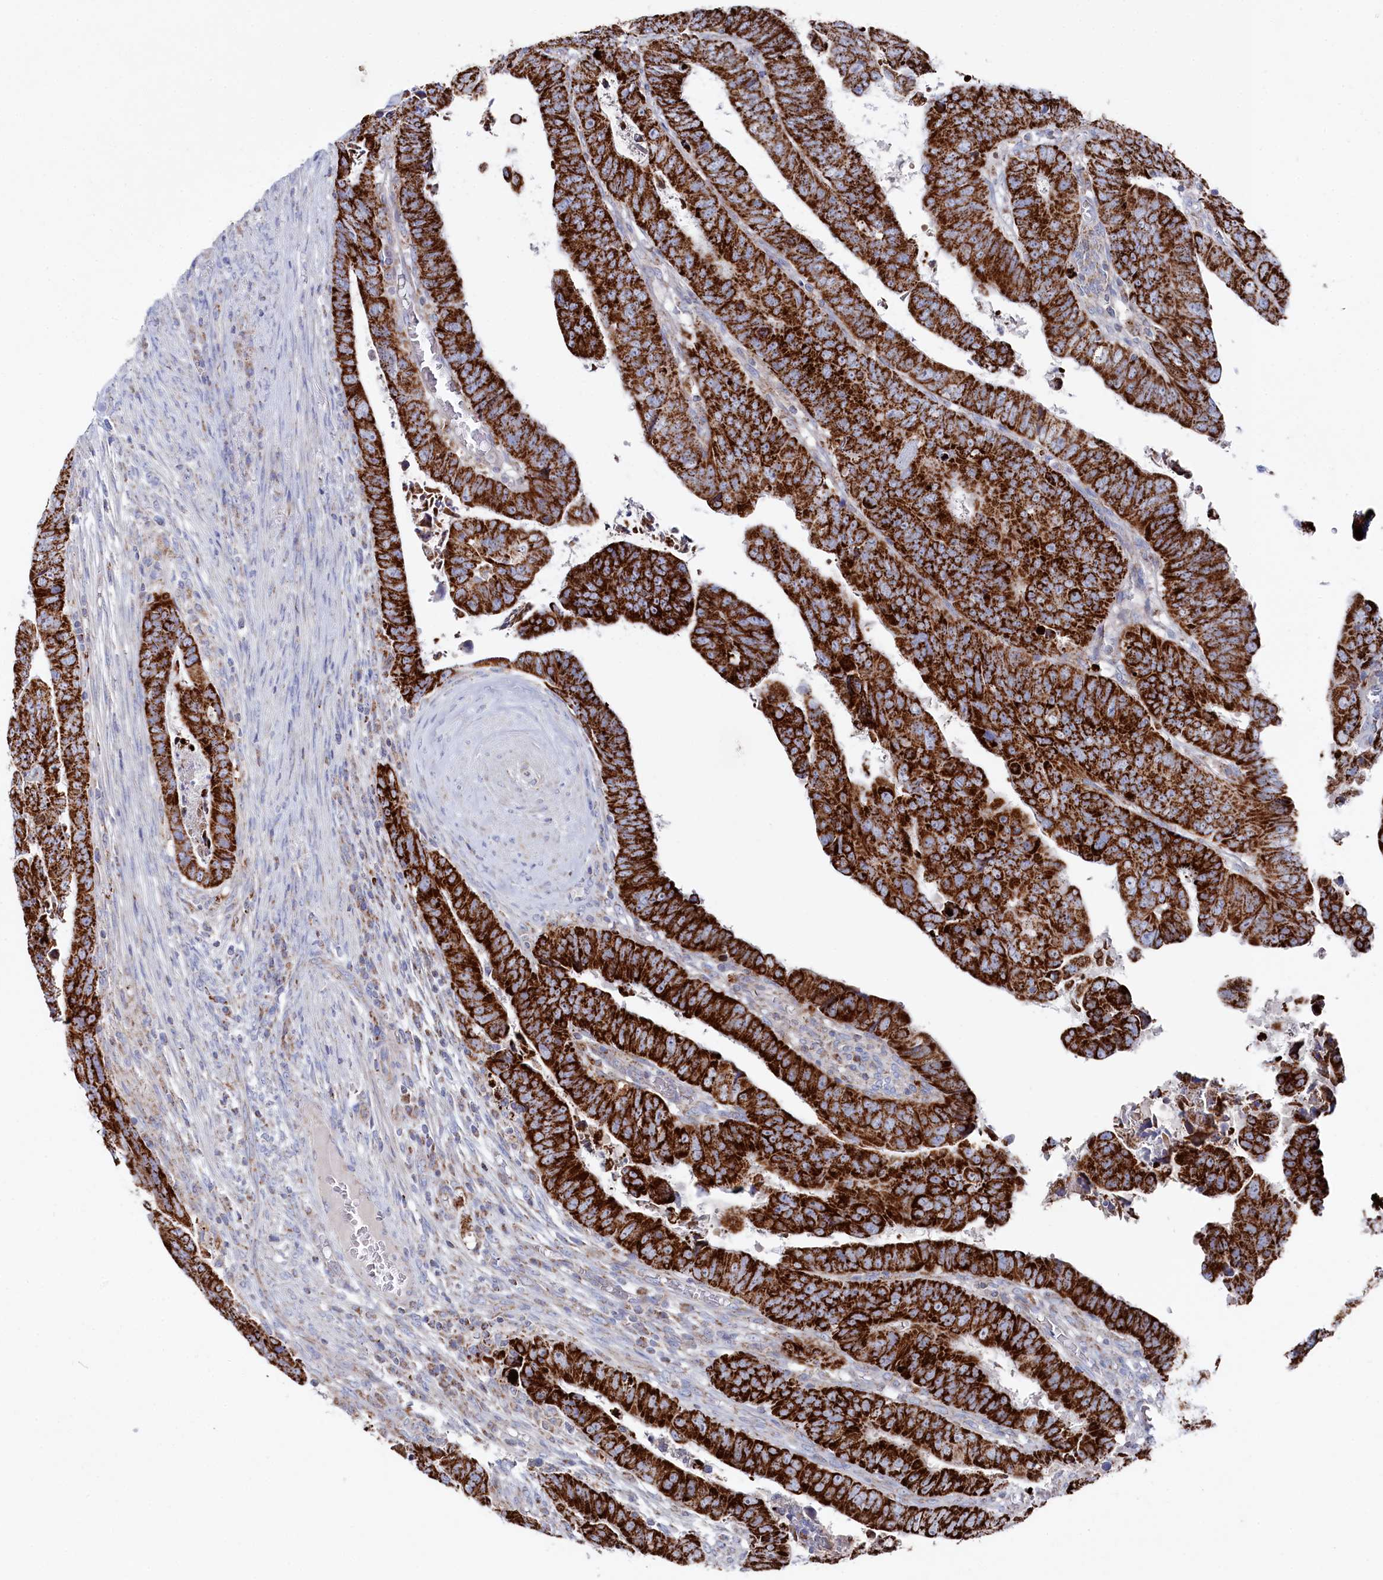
{"staining": {"intensity": "strong", "quantity": ">75%", "location": "cytoplasmic/membranous"}, "tissue": "colorectal cancer", "cell_type": "Tumor cells", "image_type": "cancer", "snomed": [{"axis": "morphology", "description": "Normal tissue, NOS"}, {"axis": "morphology", "description": "Adenocarcinoma, NOS"}, {"axis": "topography", "description": "Rectum"}], "caption": "The immunohistochemical stain shows strong cytoplasmic/membranous expression in tumor cells of colorectal cancer (adenocarcinoma) tissue.", "gene": "GLS2", "patient": {"sex": "female", "age": 65}}